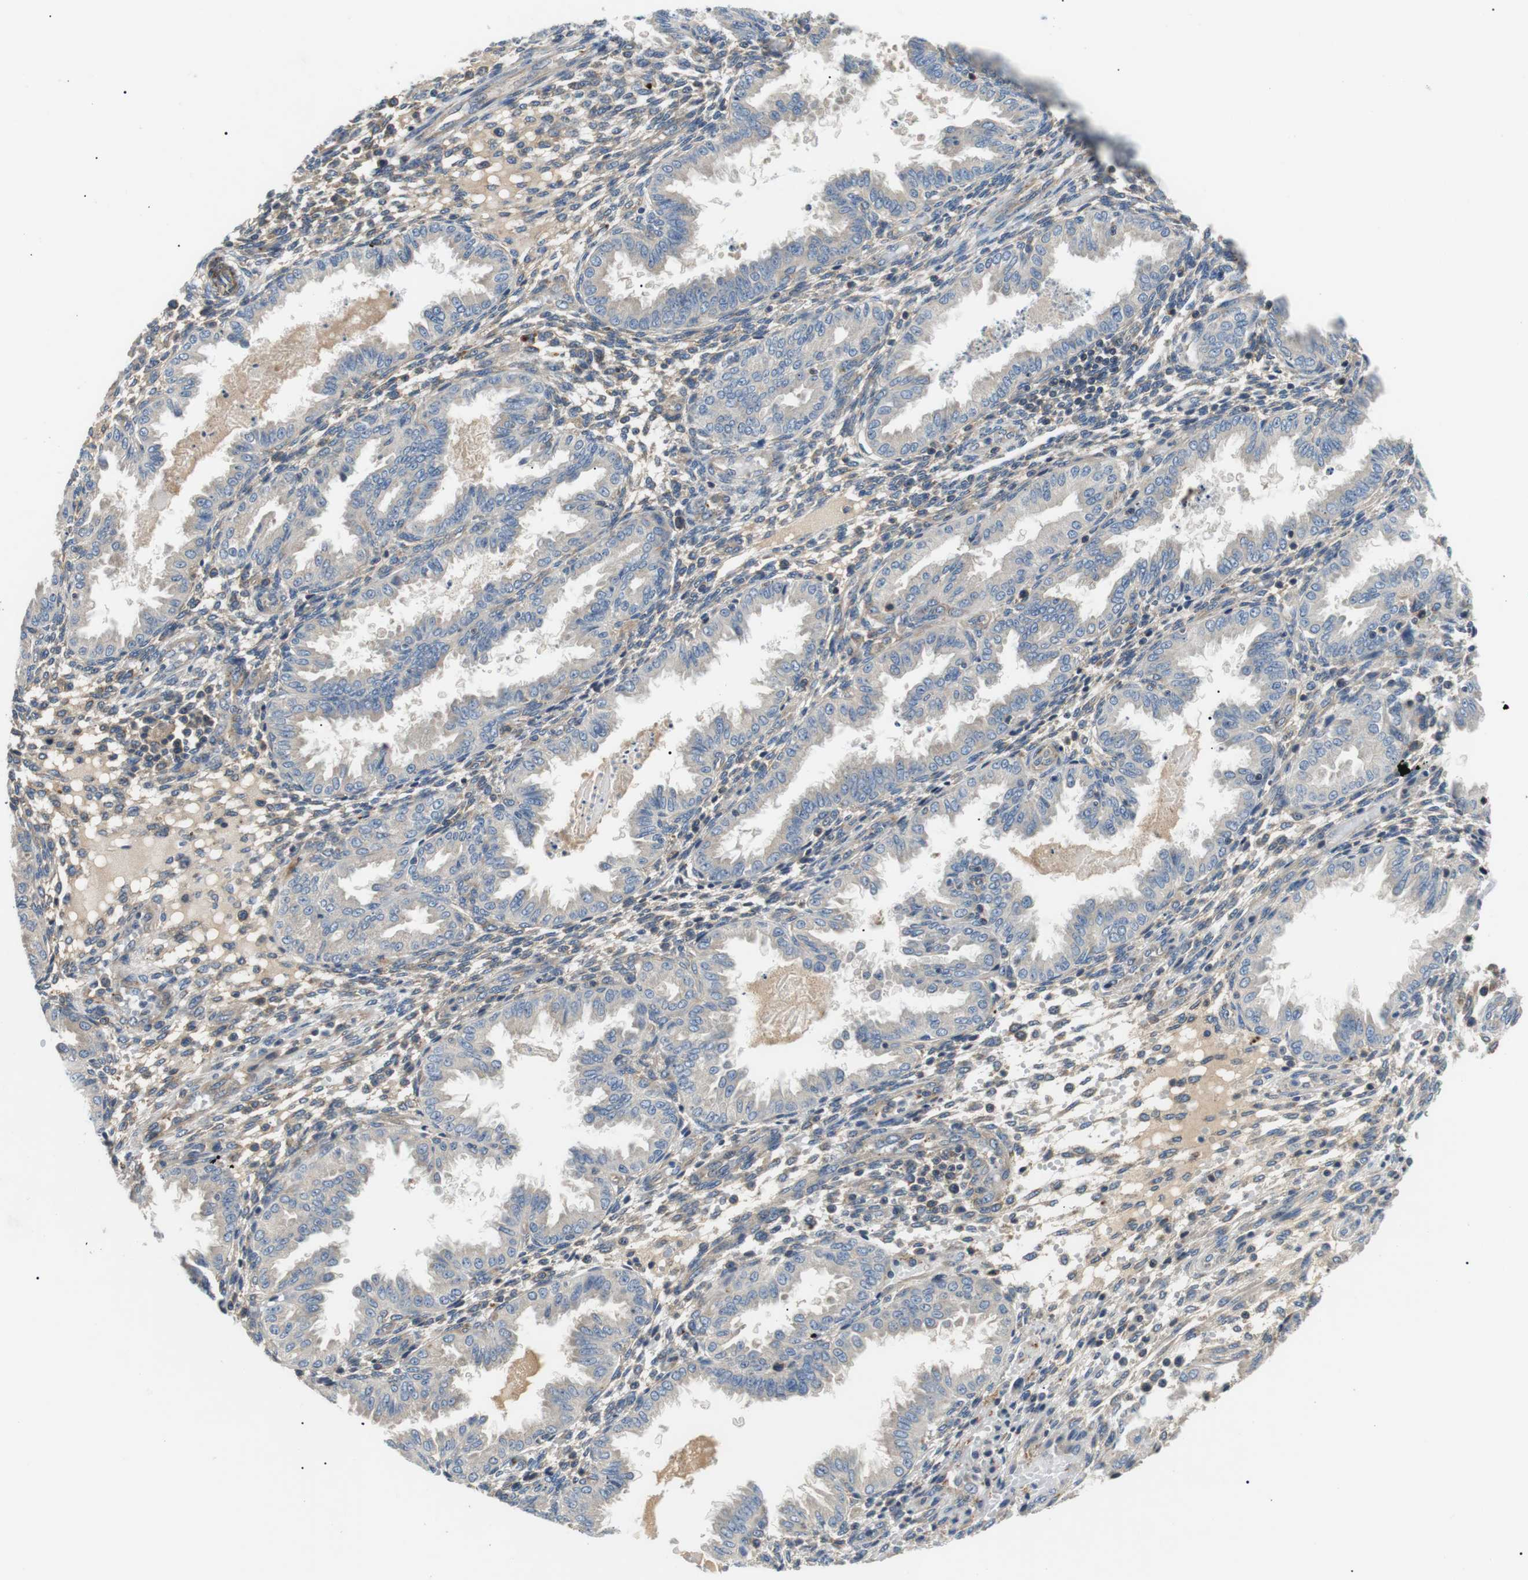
{"staining": {"intensity": "weak", "quantity": "25%-75%", "location": "cytoplasmic/membranous"}, "tissue": "endometrium", "cell_type": "Cells in endometrial stroma", "image_type": "normal", "snomed": [{"axis": "morphology", "description": "Normal tissue, NOS"}, {"axis": "topography", "description": "Endometrium"}], "caption": "Weak cytoplasmic/membranous staining for a protein is present in about 25%-75% of cells in endometrial stroma of benign endometrium using immunohistochemistry (IHC).", "gene": "DIPK1A", "patient": {"sex": "female", "age": 33}}